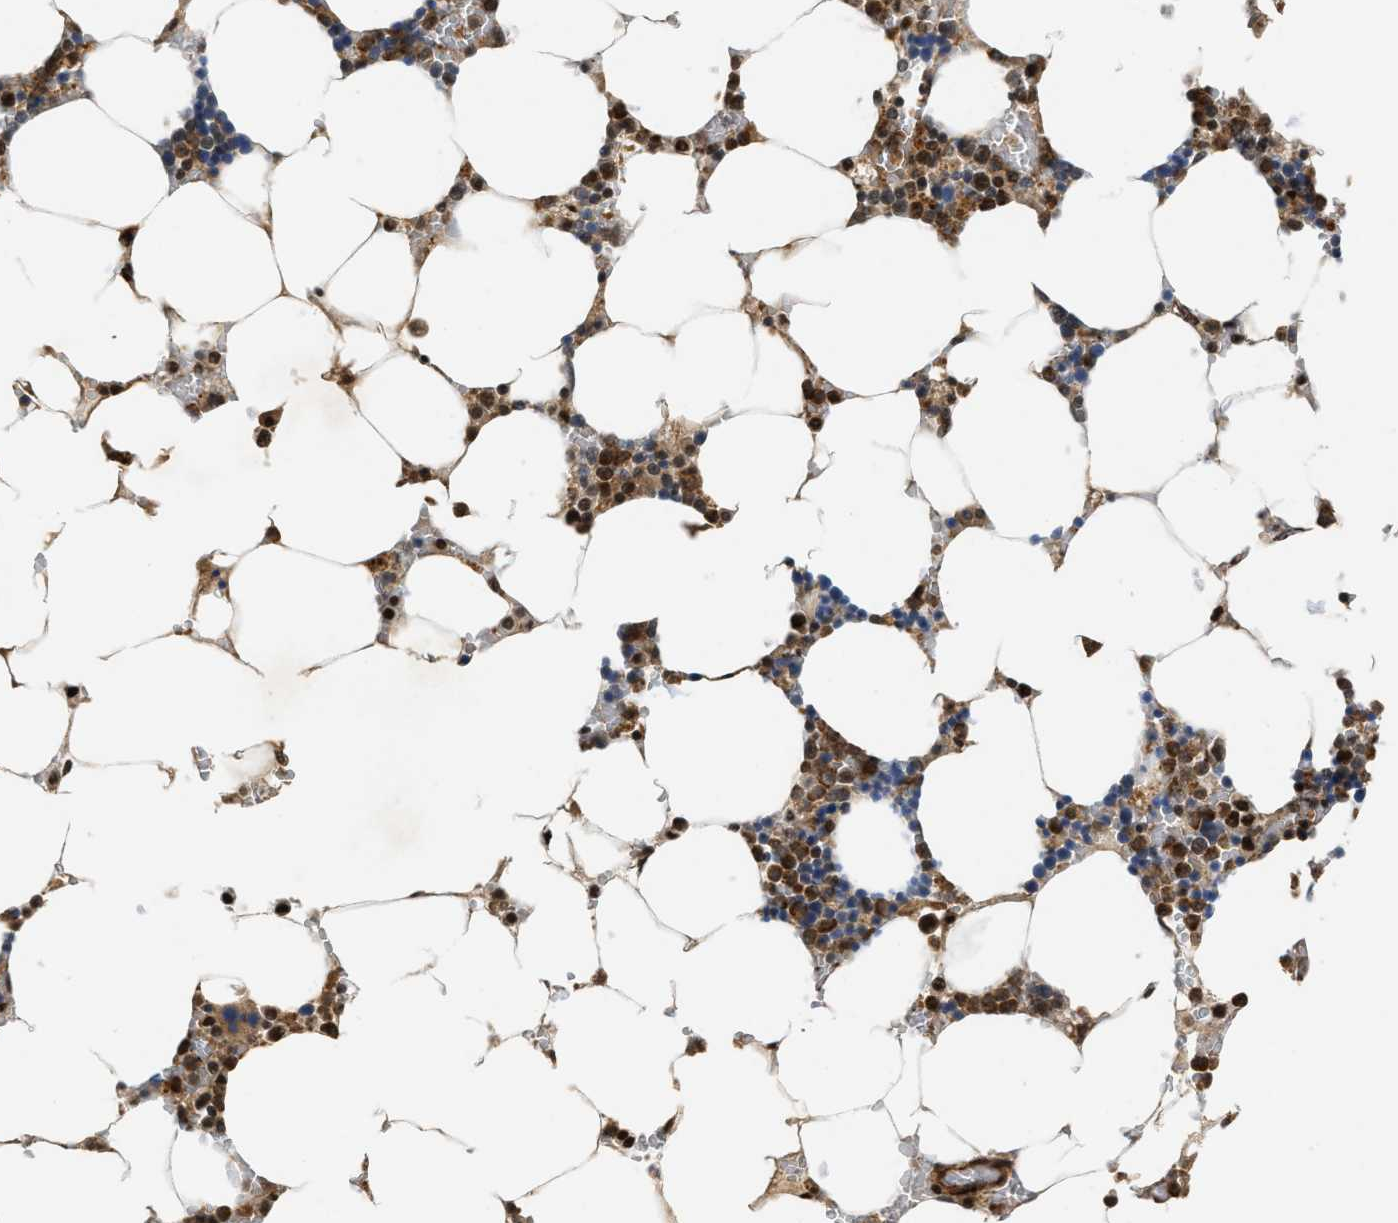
{"staining": {"intensity": "strong", "quantity": ">75%", "location": "cytoplasmic/membranous,nuclear"}, "tissue": "bone marrow", "cell_type": "Hematopoietic cells", "image_type": "normal", "snomed": [{"axis": "morphology", "description": "Normal tissue, NOS"}, {"axis": "topography", "description": "Bone marrow"}], "caption": "Immunohistochemistry (IHC) of unremarkable human bone marrow shows high levels of strong cytoplasmic/membranous,nuclear positivity in about >75% of hematopoietic cells. The staining was performed using DAB to visualize the protein expression in brown, while the nuclei were stained in blue with hematoxylin (Magnification: 20x).", "gene": "DPF2", "patient": {"sex": "male", "age": 70}}